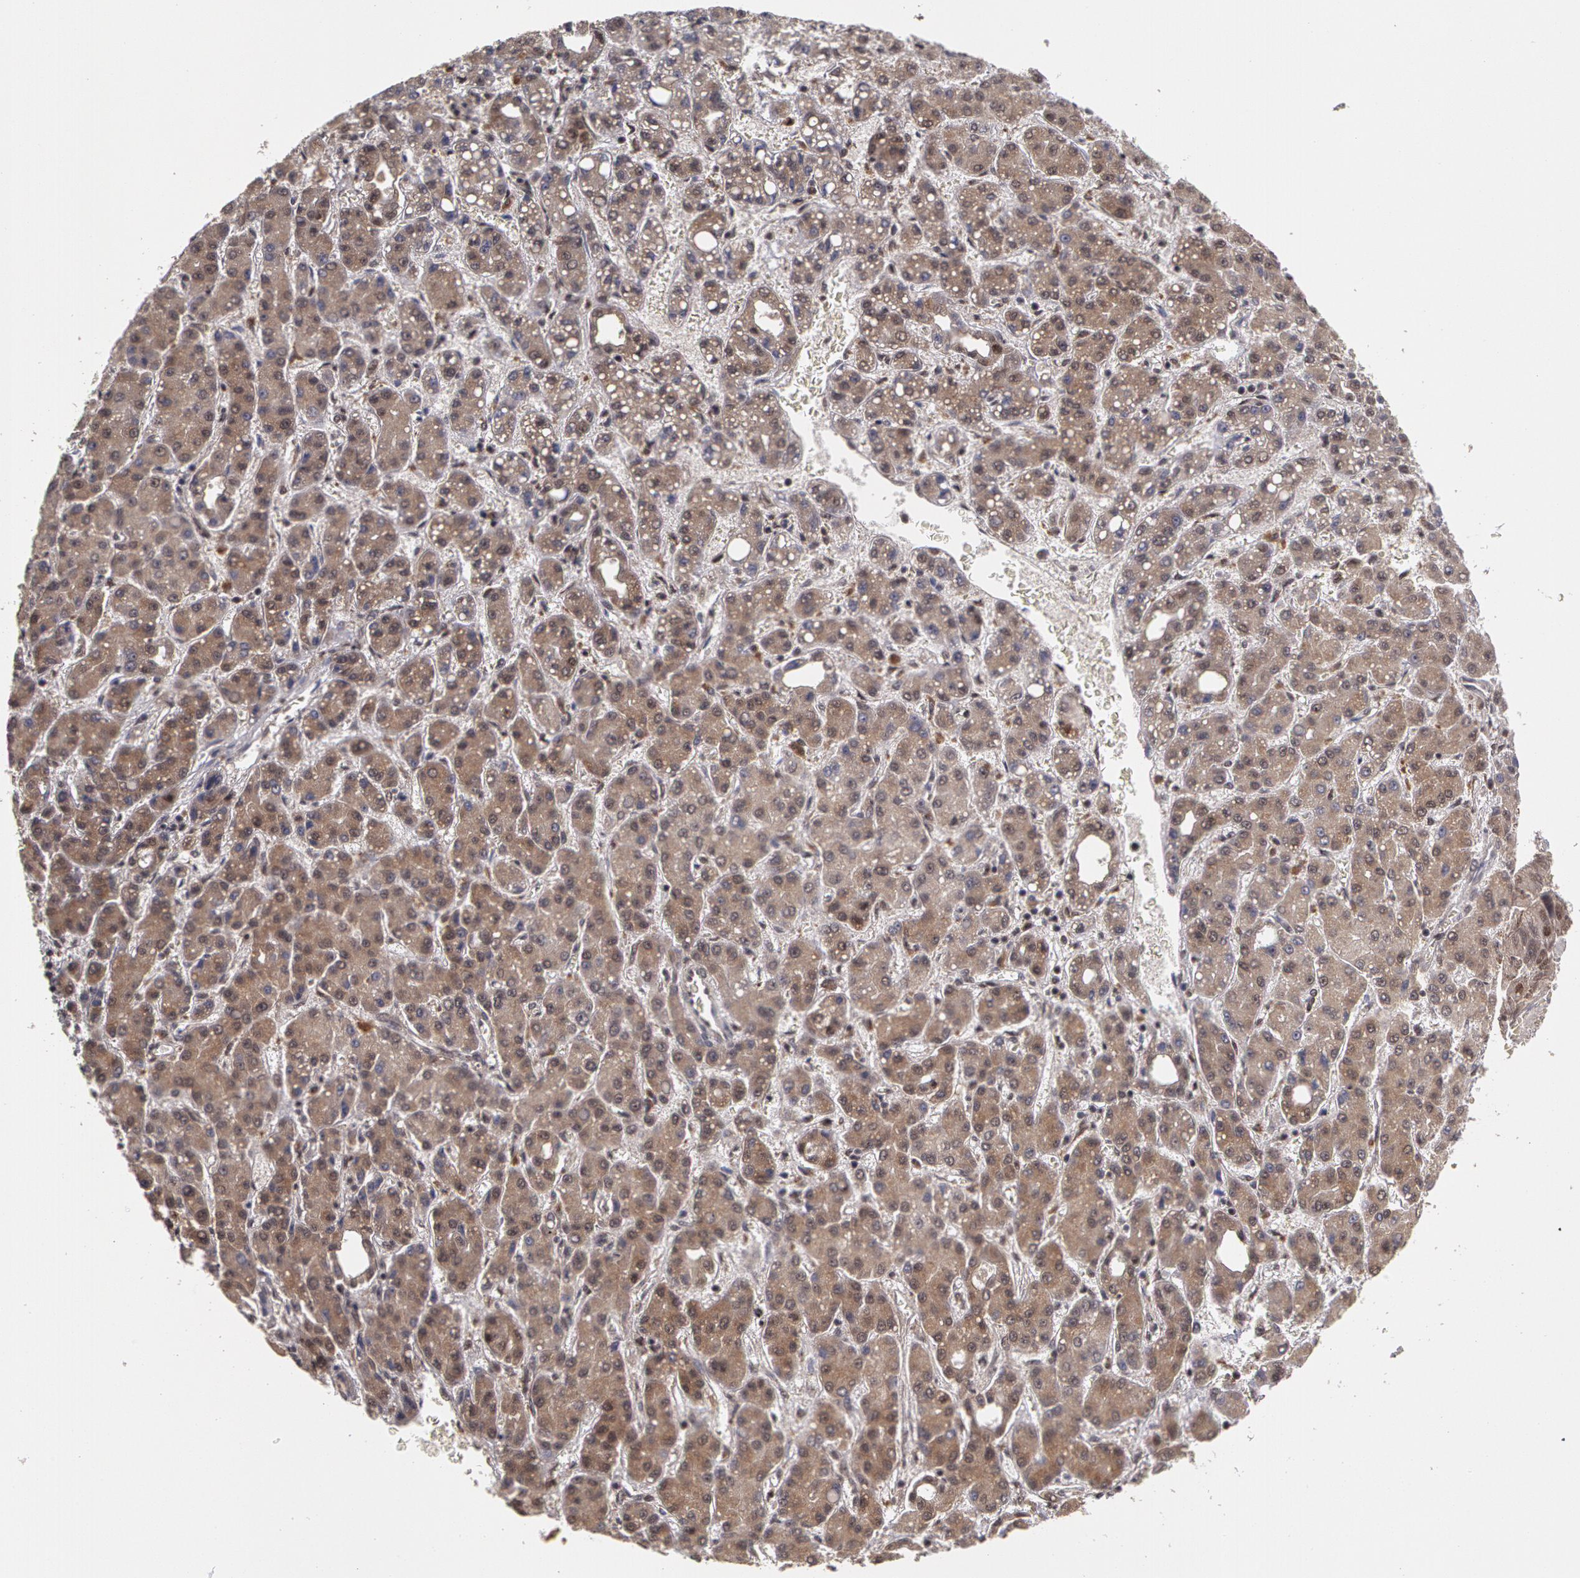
{"staining": {"intensity": "moderate", "quantity": ">75%", "location": "cytoplasmic/membranous"}, "tissue": "liver cancer", "cell_type": "Tumor cells", "image_type": "cancer", "snomed": [{"axis": "morphology", "description": "Carcinoma, Hepatocellular, NOS"}, {"axis": "topography", "description": "Liver"}], "caption": "This is an image of immunohistochemistry staining of liver hepatocellular carcinoma, which shows moderate expression in the cytoplasmic/membranous of tumor cells.", "gene": "GLIS1", "patient": {"sex": "male", "age": 69}}